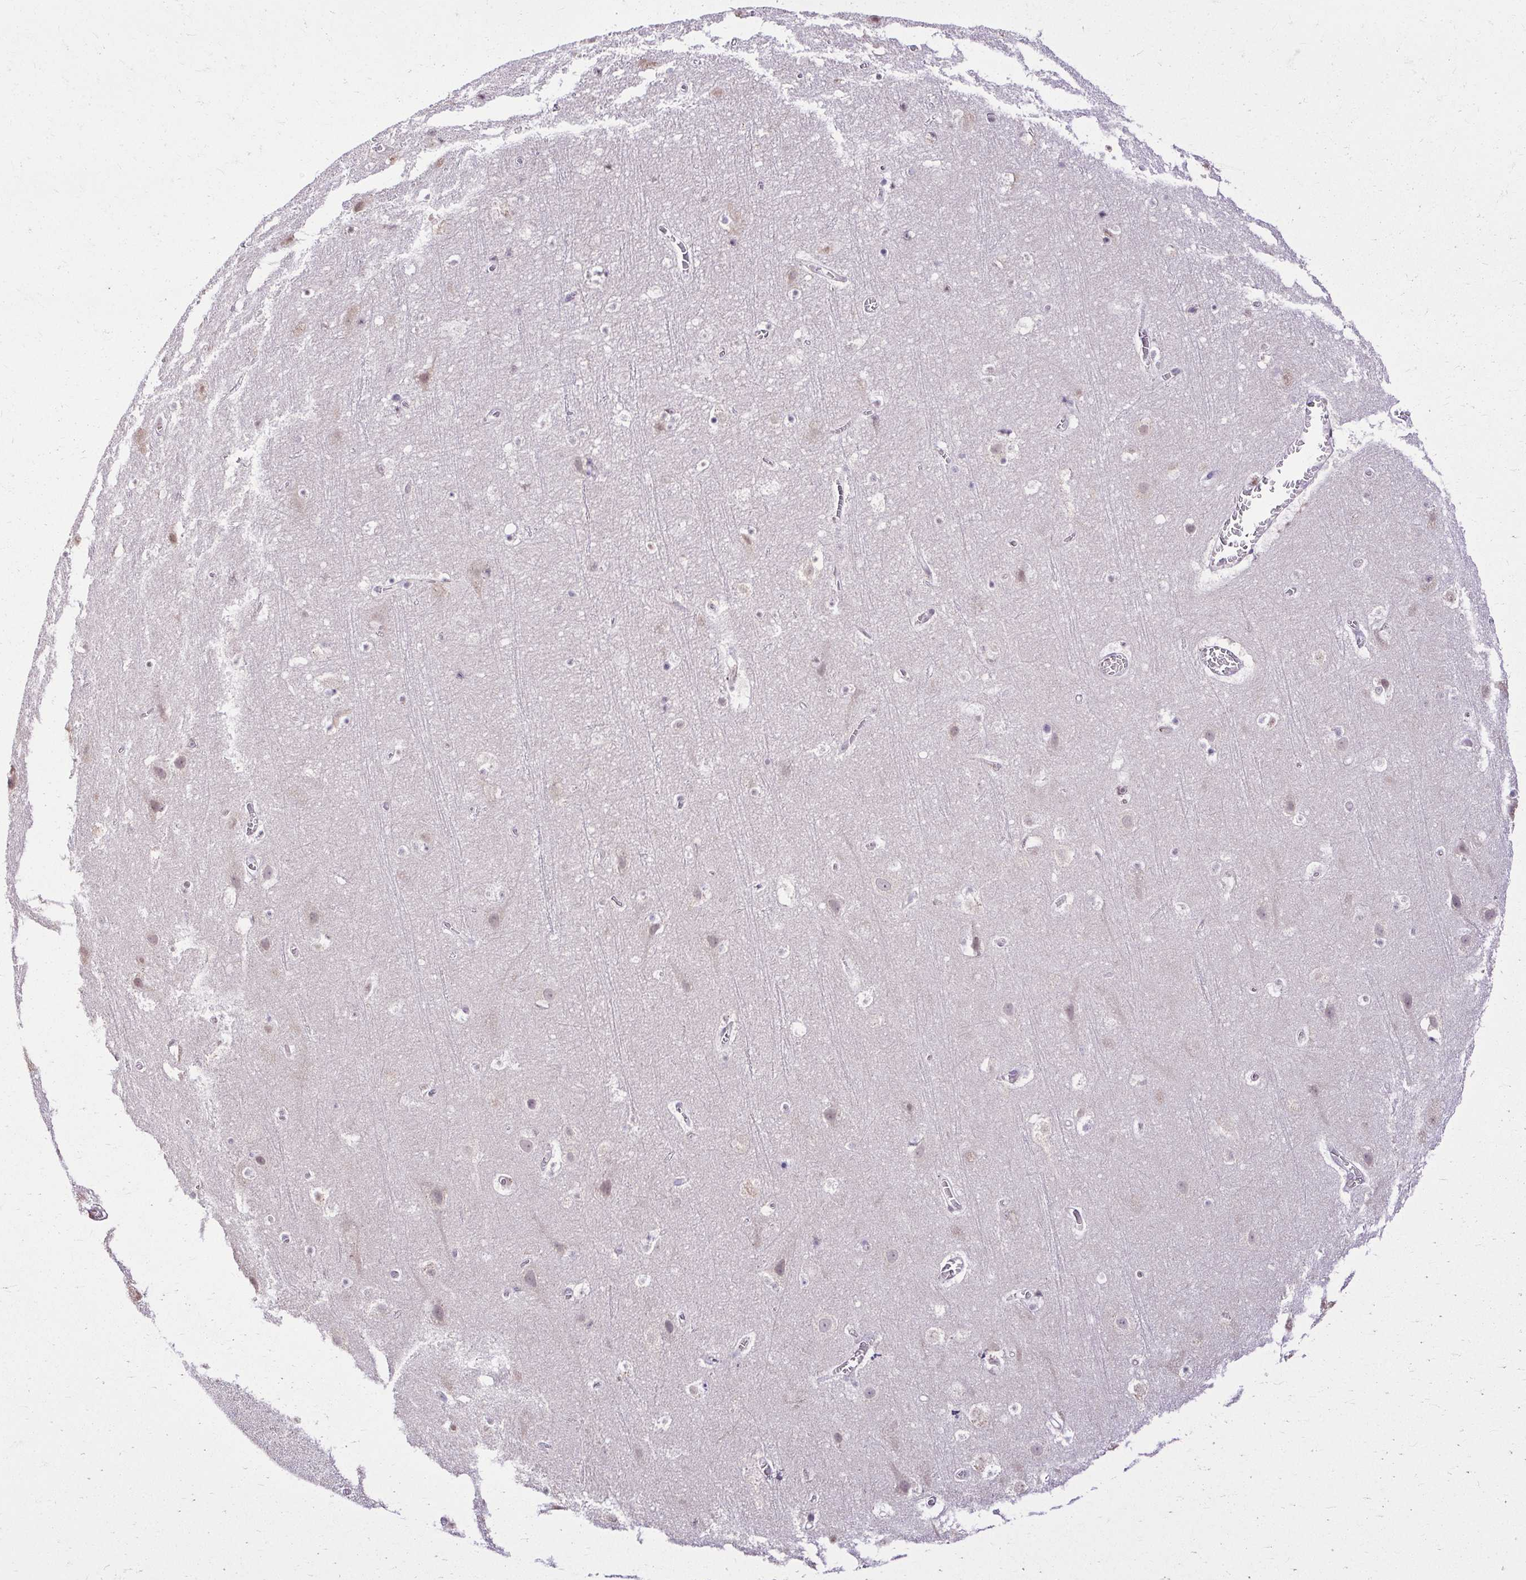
{"staining": {"intensity": "weak", "quantity": ">75%", "location": "cytoplasmic/membranous,nuclear"}, "tissue": "cerebral cortex", "cell_type": "Endothelial cells", "image_type": "normal", "snomed": [{"axis": "morphology", "description": "Normal tissue, NOS"}, {"axis": "topography", "description": "Cerebral cortex"}], "caption": "A brown stain highlights weak cytoplasmic/membranous,nuclear expression of a protein in endothelial cells of benign cerebral cortex. Nuclei are stained in blue.", "gene": "KIAA1210", "patient": {"sex": "female", "age": 42}}